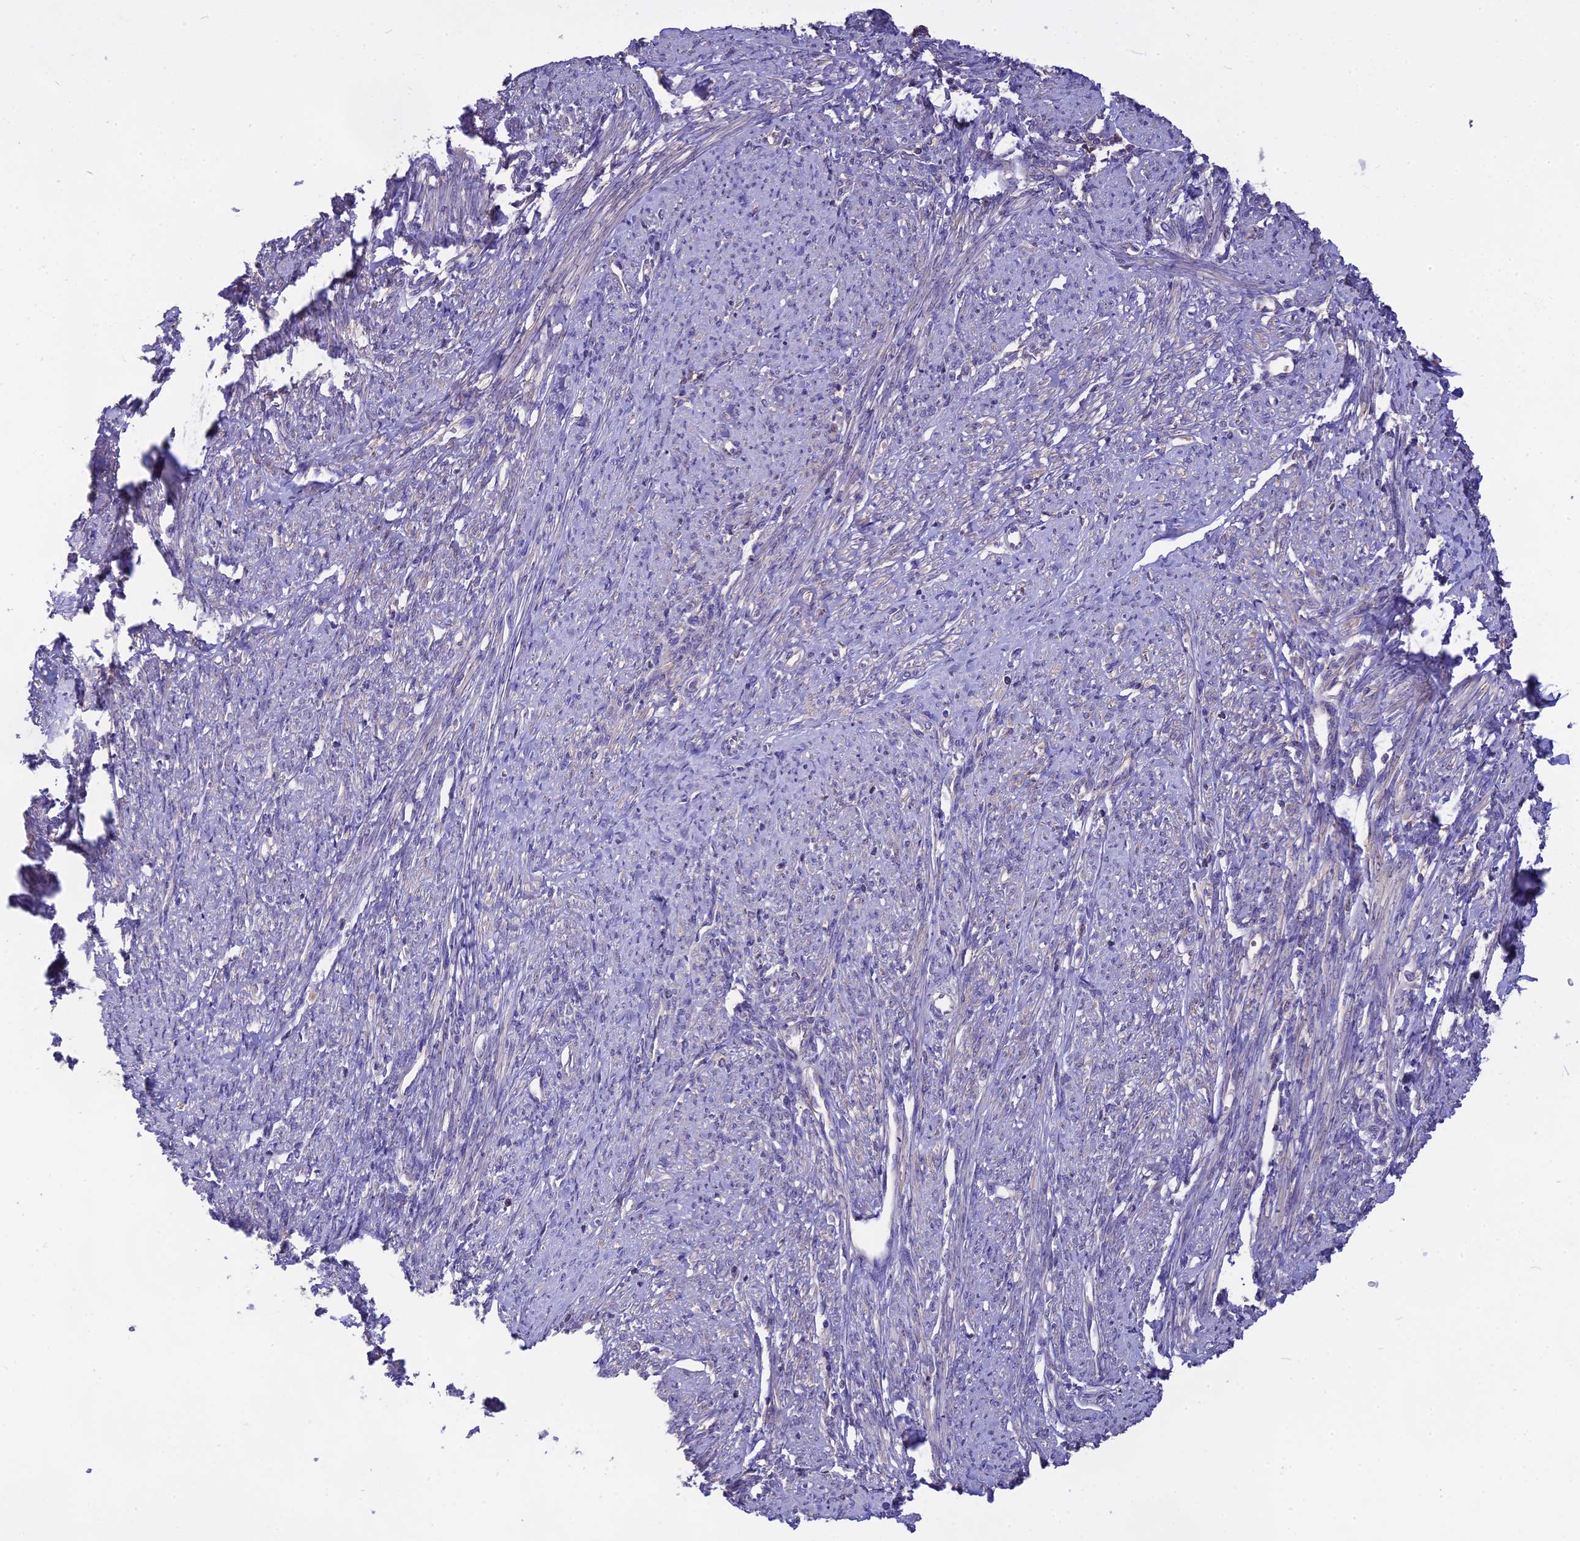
{"staining": {"intensity": "weak", "quantity": "<25%", "location": "cytoplasmic/membranous"}, "tissue": "smooth muscle", "cell_type": "Smooth muscle cells", "image_type": "normal", "snomed": [{"axis": "morphology", "description": "Normal tissue, NOS"}, {"axis": "topography", "description": "Smooth muscle"}, {"axis": "topography", "description": "Uterus"}], "caption": "Immunohistochemical staining of normal human smooth muscle reveals no significant positivity in smooth muscle cells.", "gene": "NUDT8", "patient": {"sex": "female", "age": 59}}